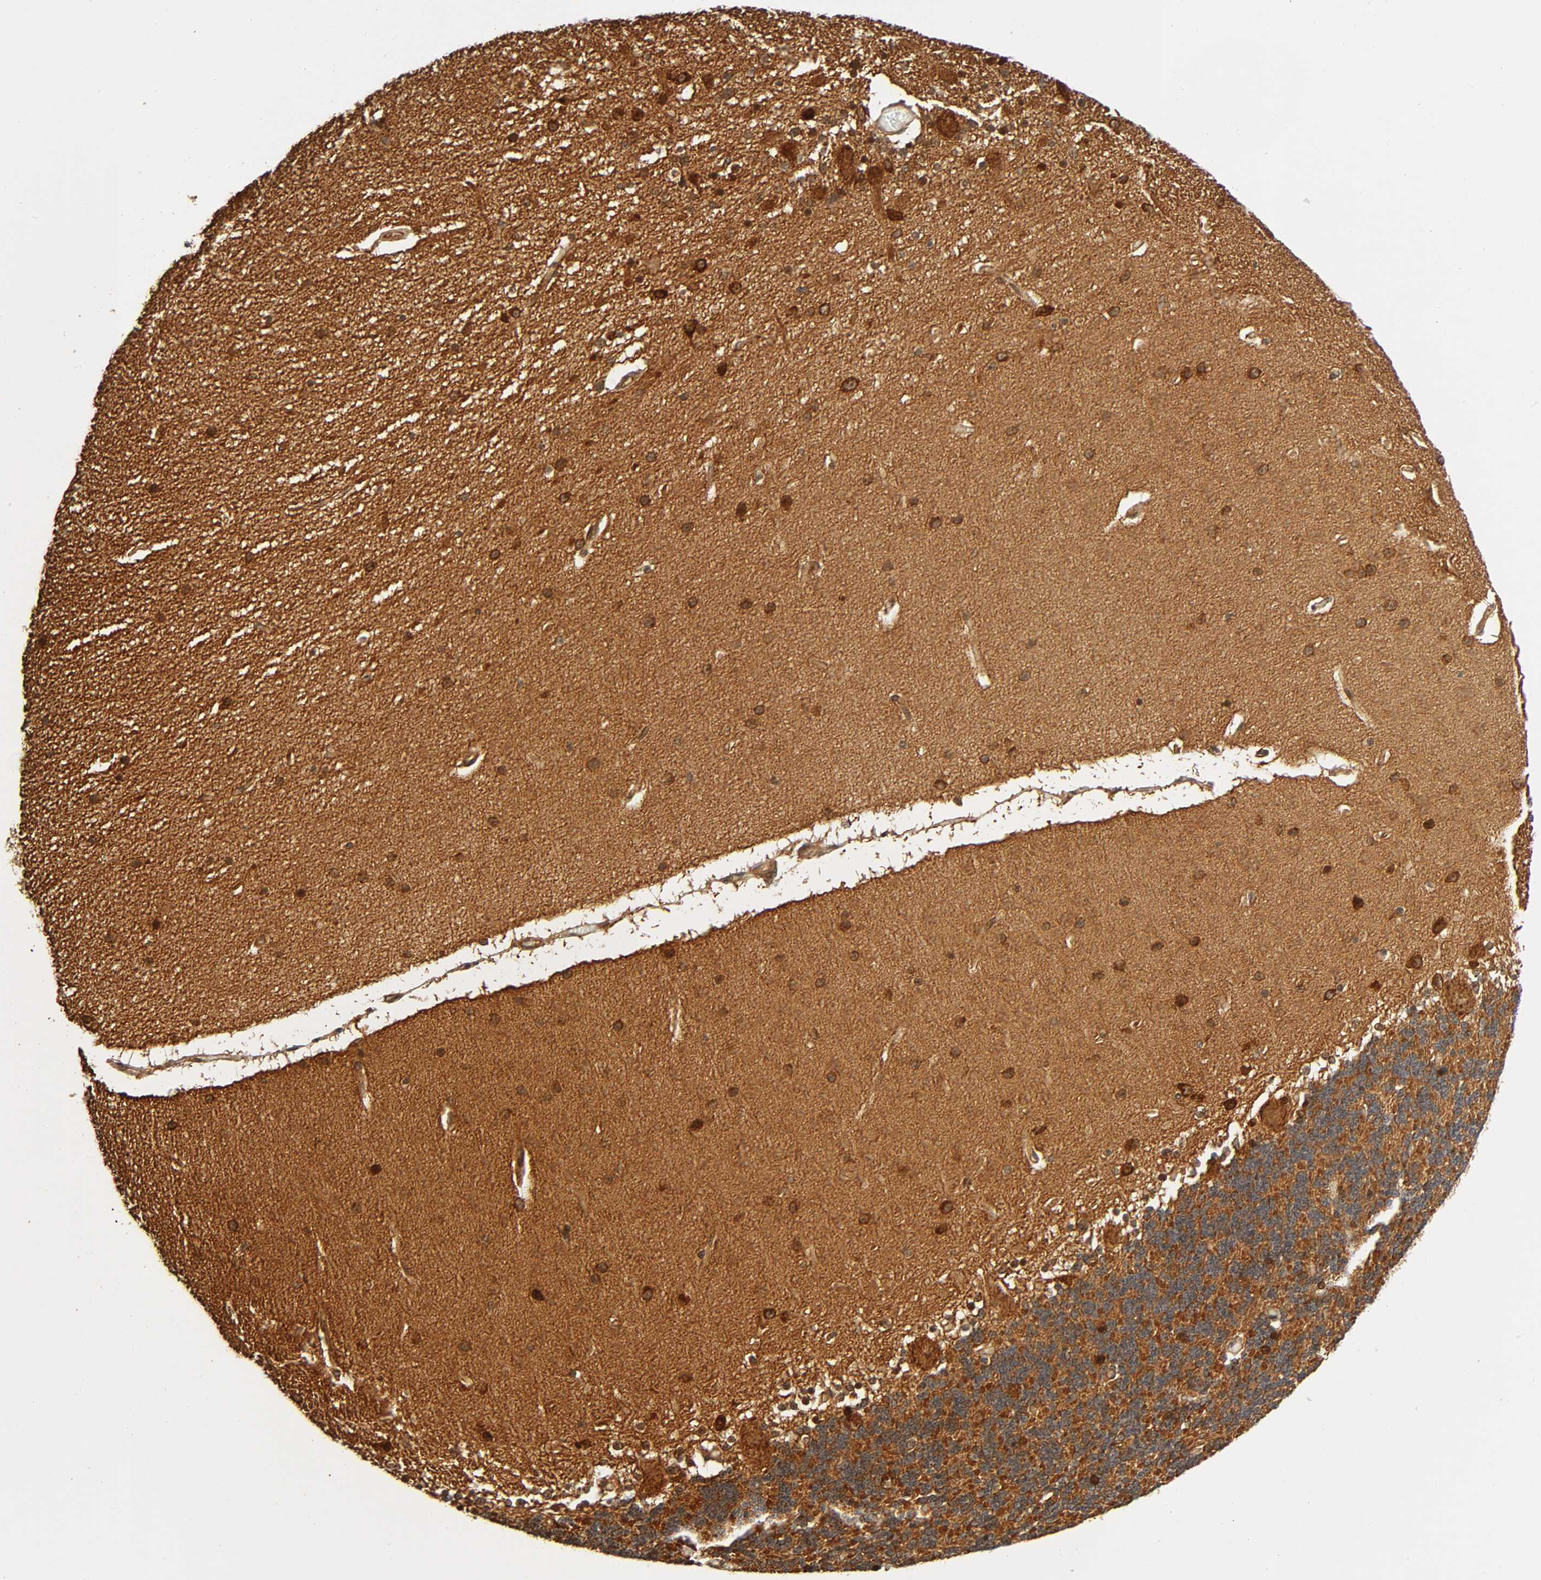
{"staining": {"intensity": "strong", "quantity": ">75%", "location": "cytoplasmic/membranous"}, "tissue": "cerebellum", "cell_type": "Cells in granular layer", "image_type": "normal", "snomed": [{"axis": "morphology", "description": "Normal tissue, NOS"}, {"axis": "topography", "description": "Cerebellum"}], "caption": "Immunohistochemistry micrograph of normal cerebellum: cerebellum stained using immunohistochemistry (IHC) shows high levels of strong protein expression localized specifically in the cytoplasmic/membranous of cells in granular layer, appearing as a cytoplasmic/membranous brown color.", "gene": "IQCJ", "patient": {"sex": "female", "age": 54}}